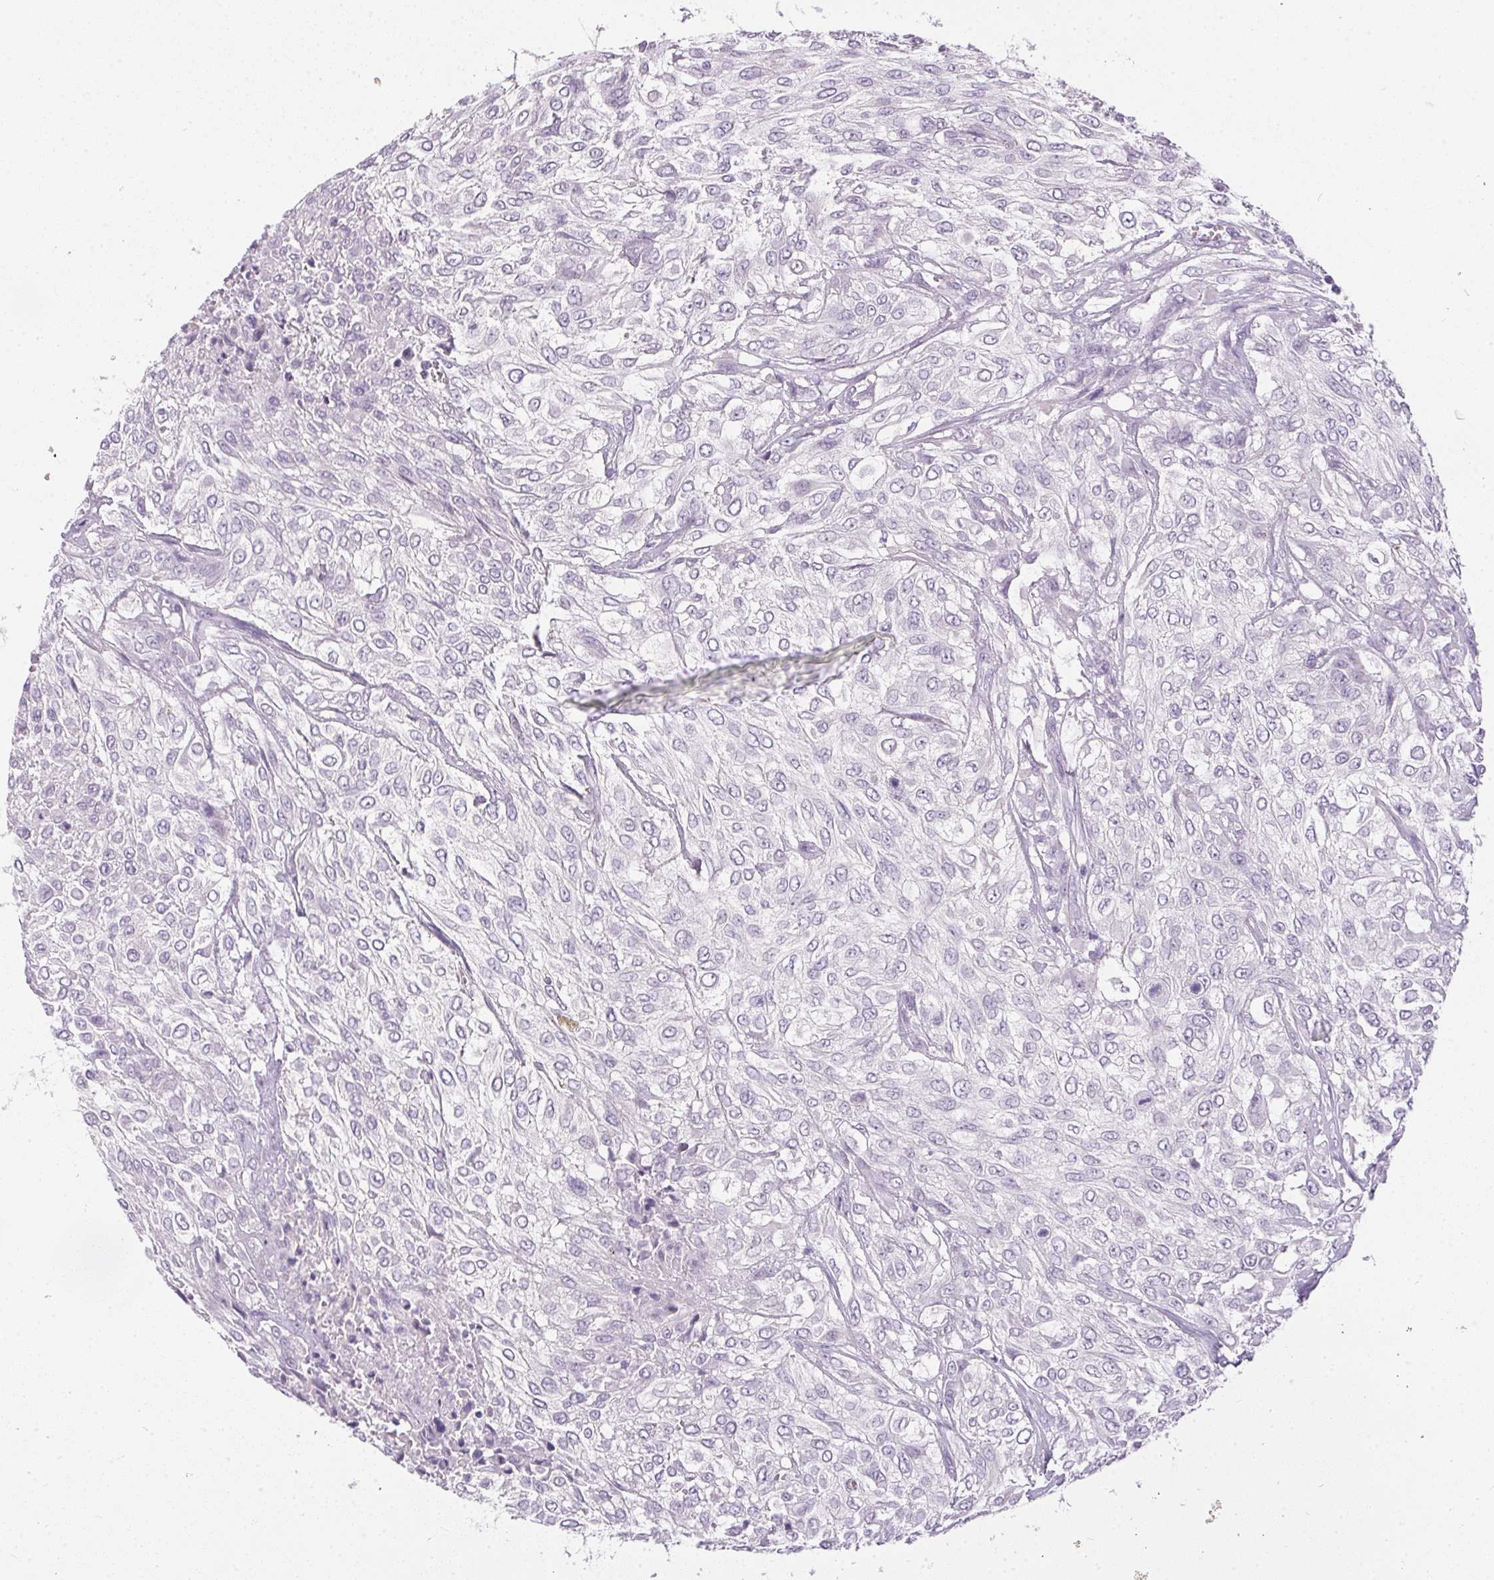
{"staining": {"intensity": "negative", "quantity": "none", "location": "none"}, "tissue": "urothelial cancer", "cell_type": "Tumor cells", "image_type": "cancer", "snomed": [{"axis": "morphology", "description": "Urothelial carcinoma, High grade"}, {"axis": "topography", "description": "Urinary bladder"}], "caption": "Human urothelial carcinoma (high-grade) stained for a protein using IHC demonstrates no expression in tumor cells.", "gene": "GBP6", "patient": {"sex": "male", "age": 57}}